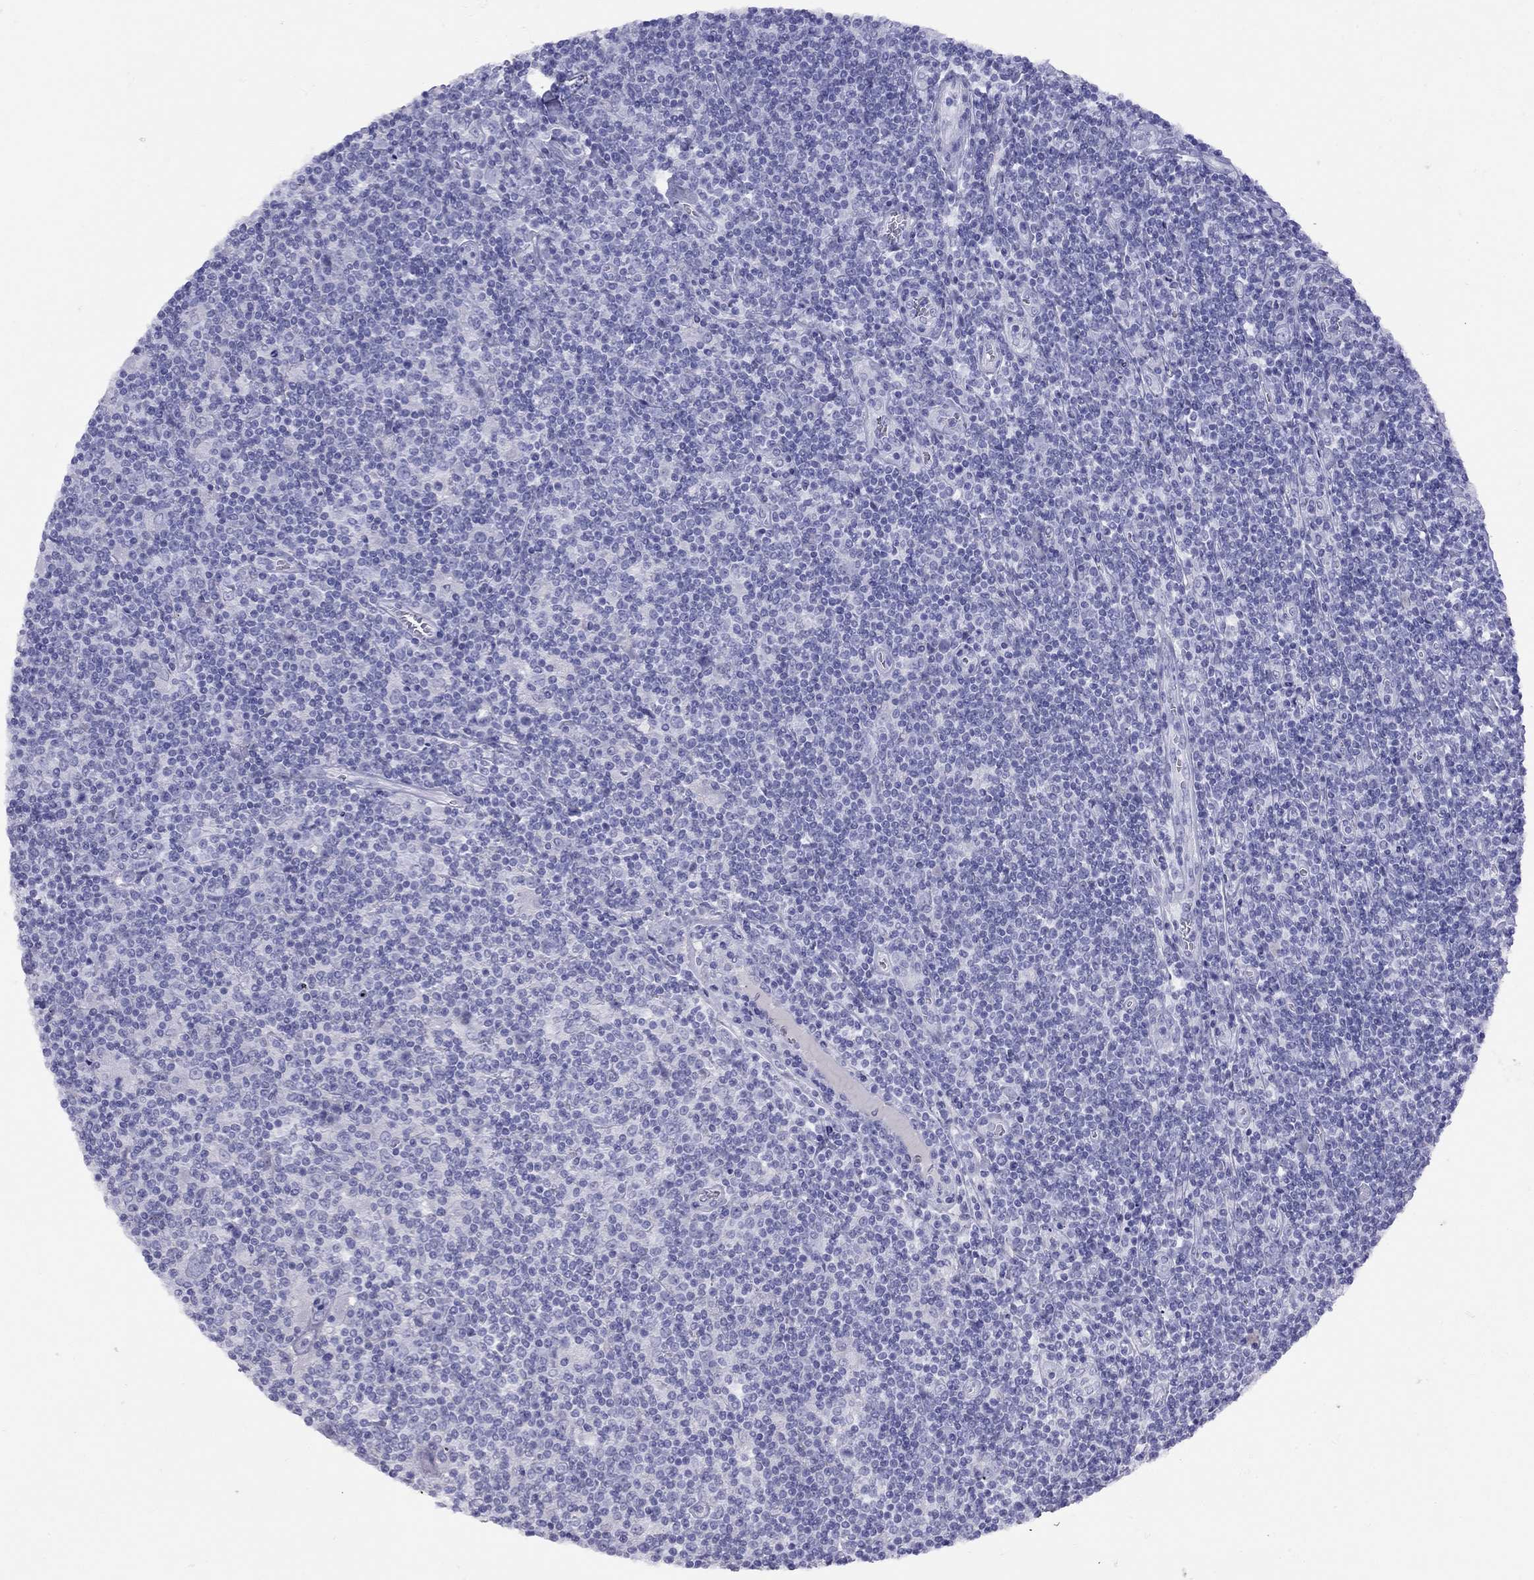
{"staining": {"intensity": "negative", "quantity": "none", "location": "none"}, "tissue": "lymphoma", "cell_type": "Tumor cells", "image_type": "cancer", "snomed": [{"axis": "morphology", "description": "Hodgkin's disease, NOS"}, {"axis": "topography", "description": "Lymph node"}], "caption": "High magnification brightfield microscopy of Hodgkin's disease stained with DAB (3,3'-diaminobenzidine) (brown) and counterstained with hematoxylin (blue): tumor cells show no significant positivity. (DAB (3,3'-diaminobenzidine) IHC with hematoxylin counter stain).", "gene": "GRIA2", "patient": {"sex": "male", "age": 40}}